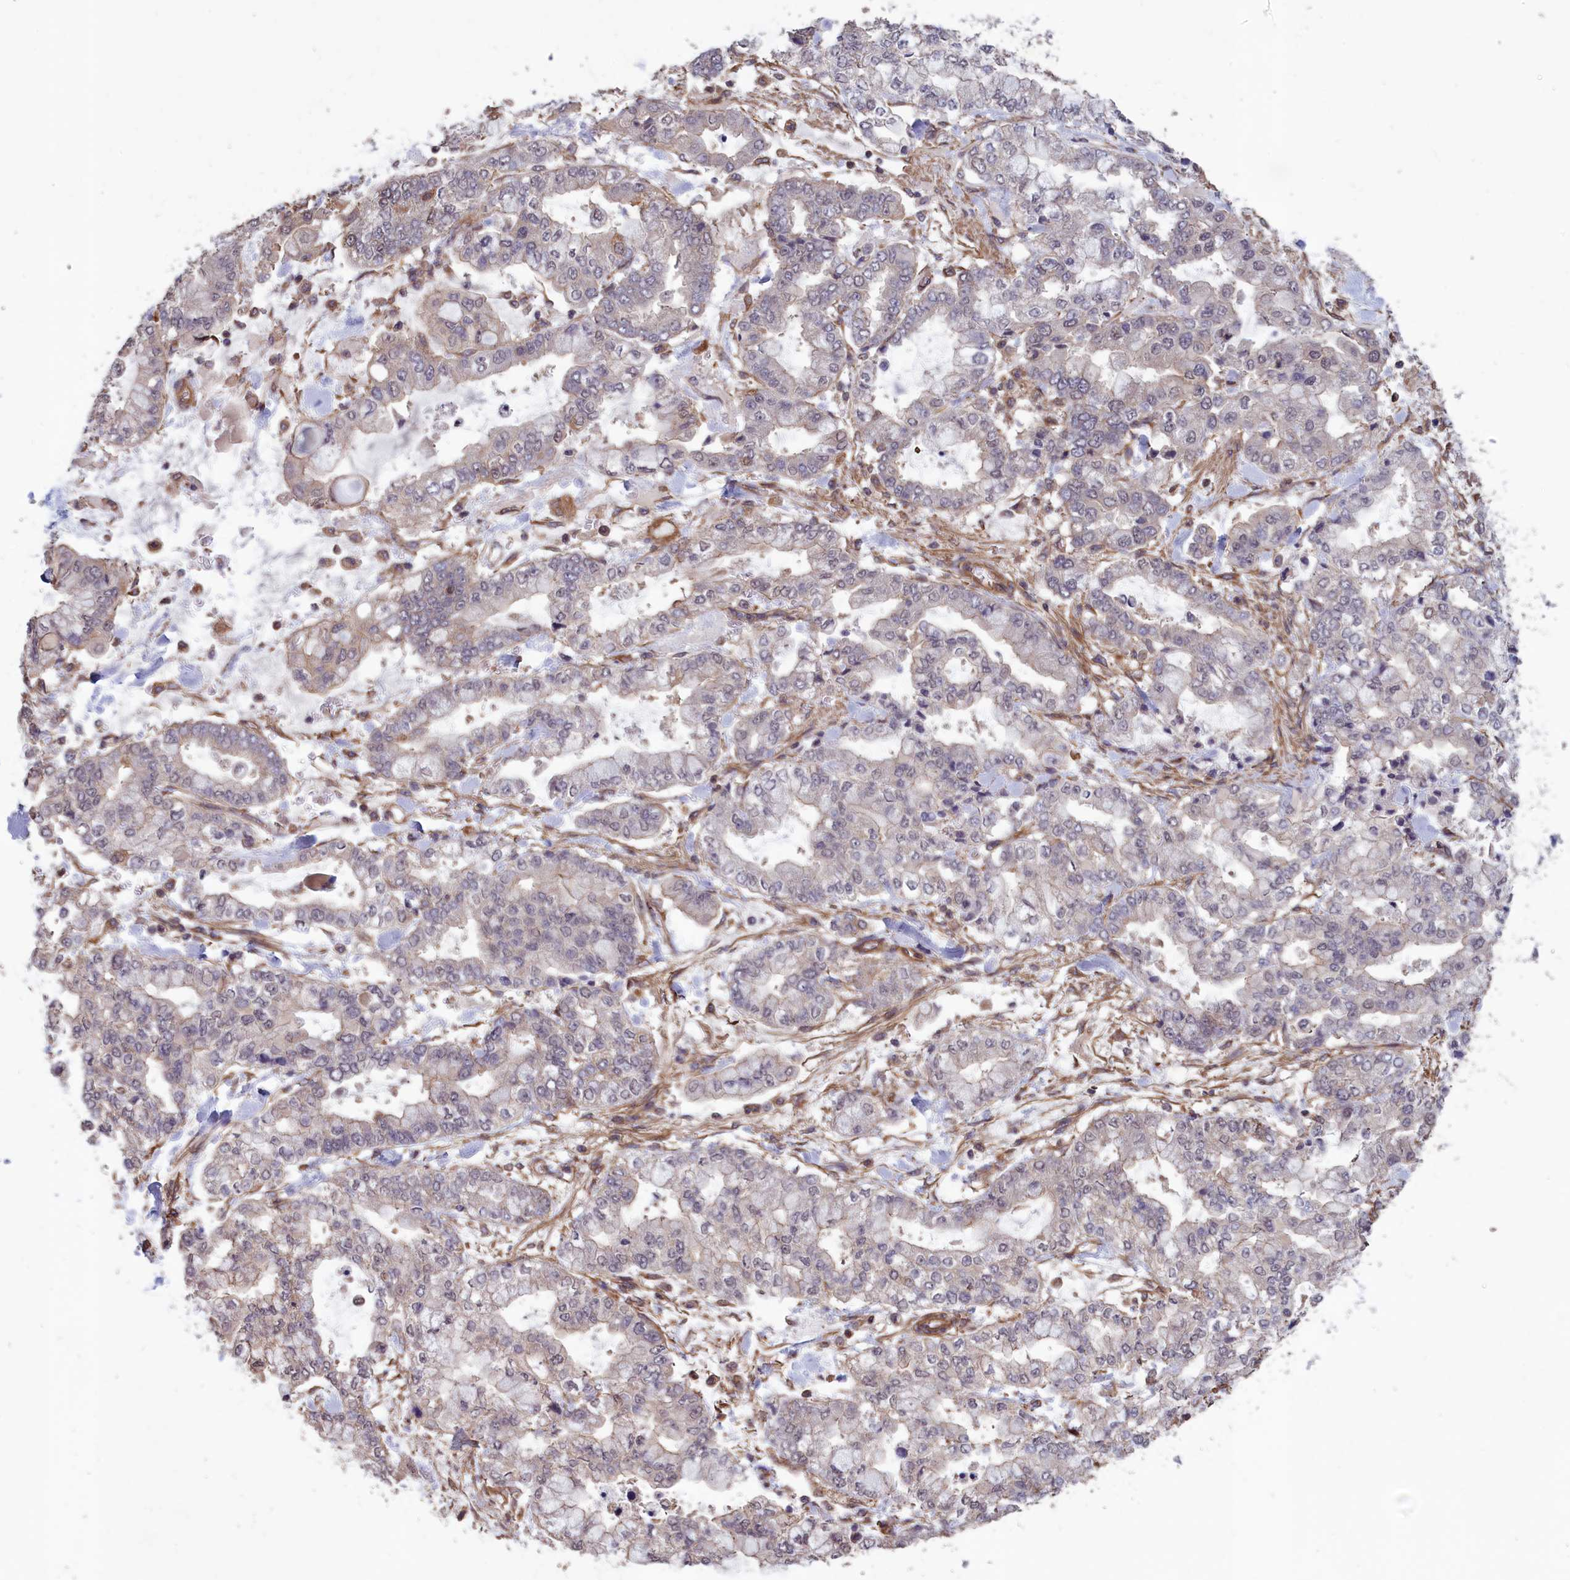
{"staining": {"intensity": "weak", "quantity": "<25%", "location": "nuclear"}, "tissue": "stomach cancer", "cell_type": "Tumor cells", "image_type": "cancer", "snomed": [{"axis": "morphology", "description": "Normal tissue, NOS"}, {"axis": "morphology", "description": "Adenocarcinoma, NOS"}, {"axis": "topography", "description": "Stomach, upper"}, {"axis": "topography", "description": "Stomach"}], "caption": "This is a image of immunohistochemistry staining of adenocarcinoma (stomach), which shows no positivity in tumor cells.", "gene": "DAPK3", "patient": {"sex": "male", "age": 76}}